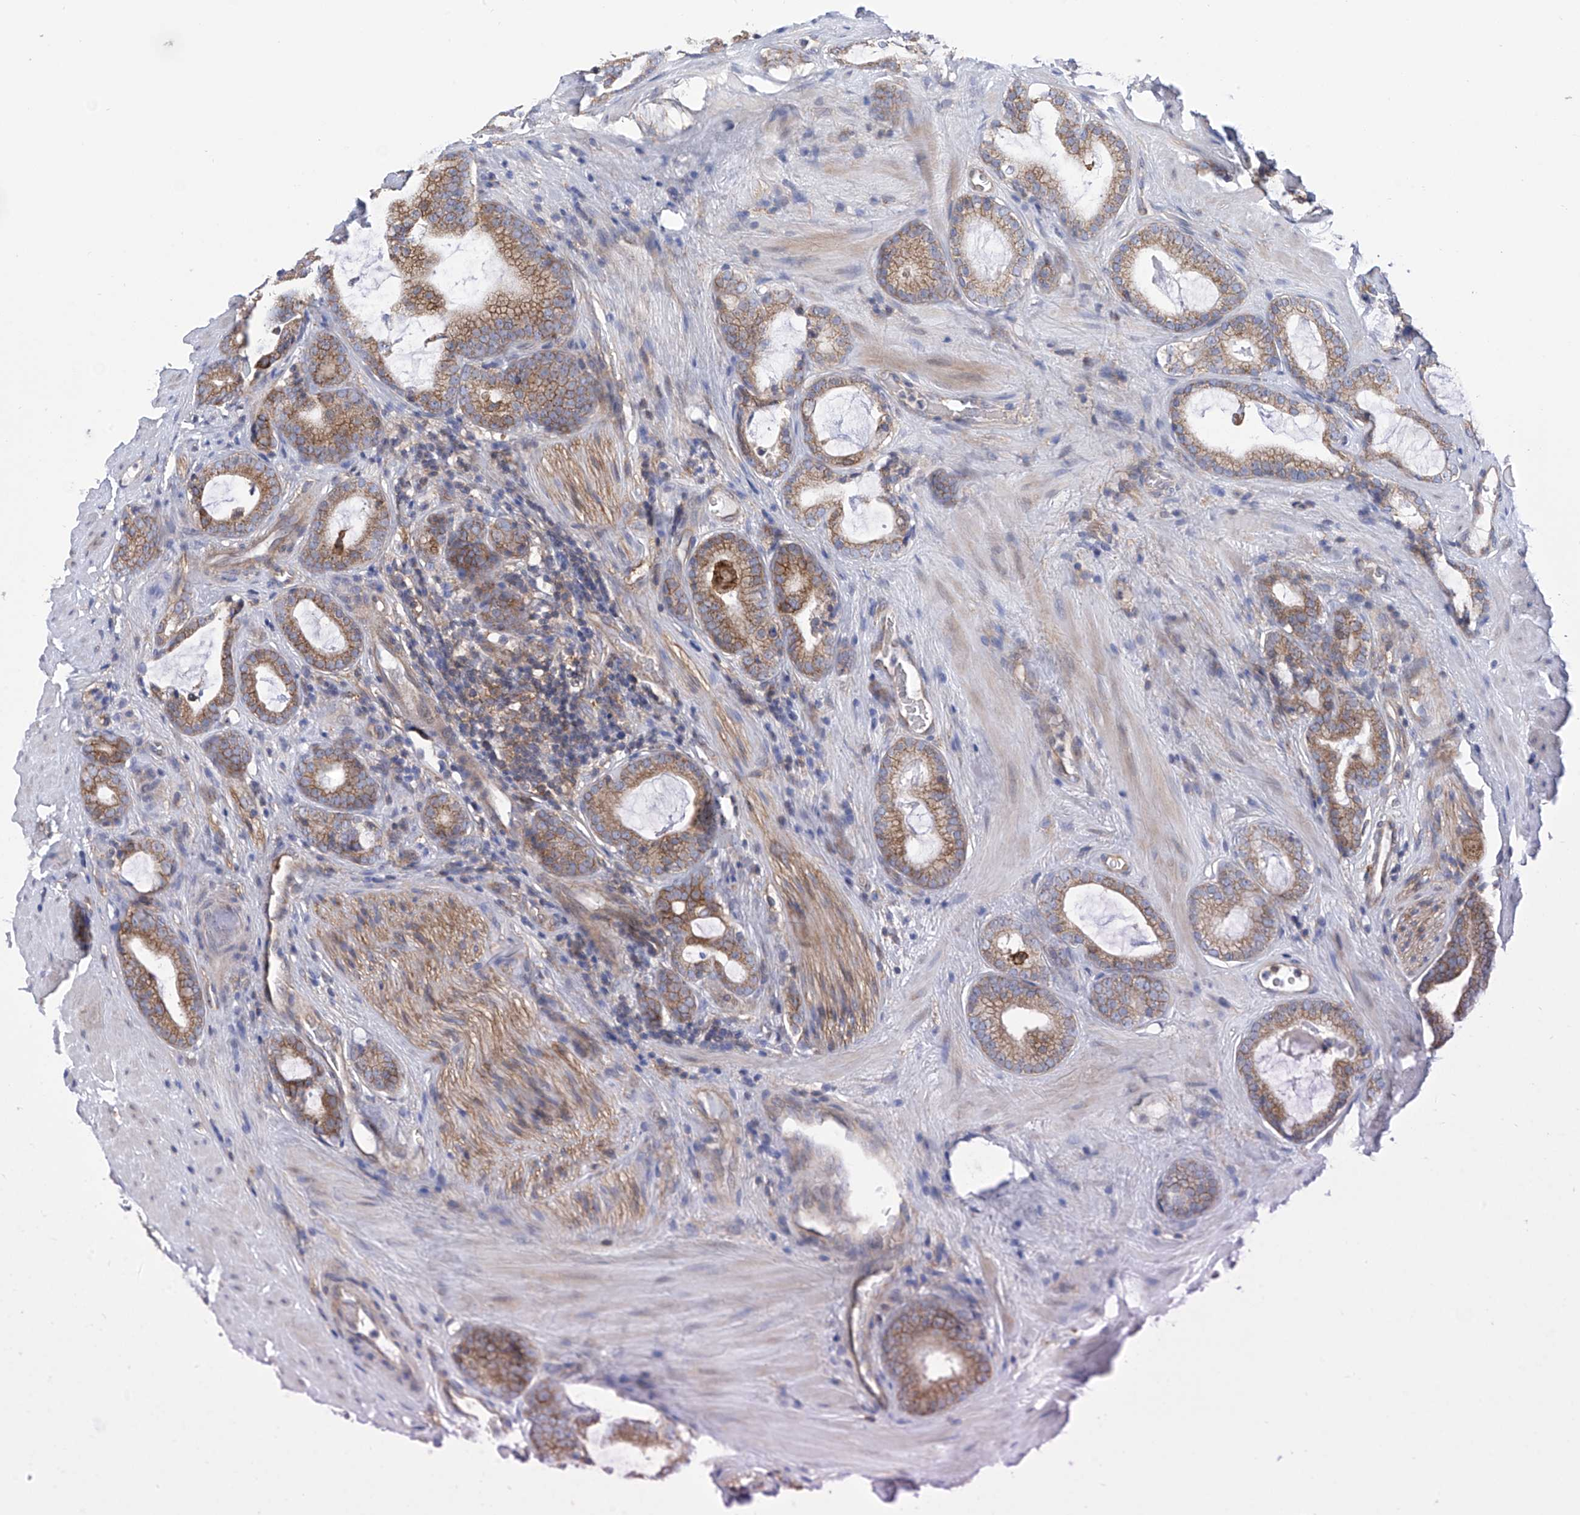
{"staining": {"intensity": "moderate", "quantity": ">75%", "location": "cytoplasmic/membranous"}, "tissue": "prostate cancer", "cell_type": "Tumor cells", "image_type": "cancer", "snomed": [{"axis": "morphology", "description": "Adenocarcinoma, High grade"}, {"axis": "topography", "description": "Prostate"}], "caption": "Protein expression analysis of human high-grade adenocarcinoma (prostate) reveals moderate cytoplasmic/membranous expression in approximately >75% of tumor cells. The staining is performed using DAB (3,3'-diaminobenzidine) brown chromogen to label protein expression. The nuclei are counter-stained blue using hematoxylin.", "gene": "P2RX7", "patient": {"sex": "male", "age": 63}}